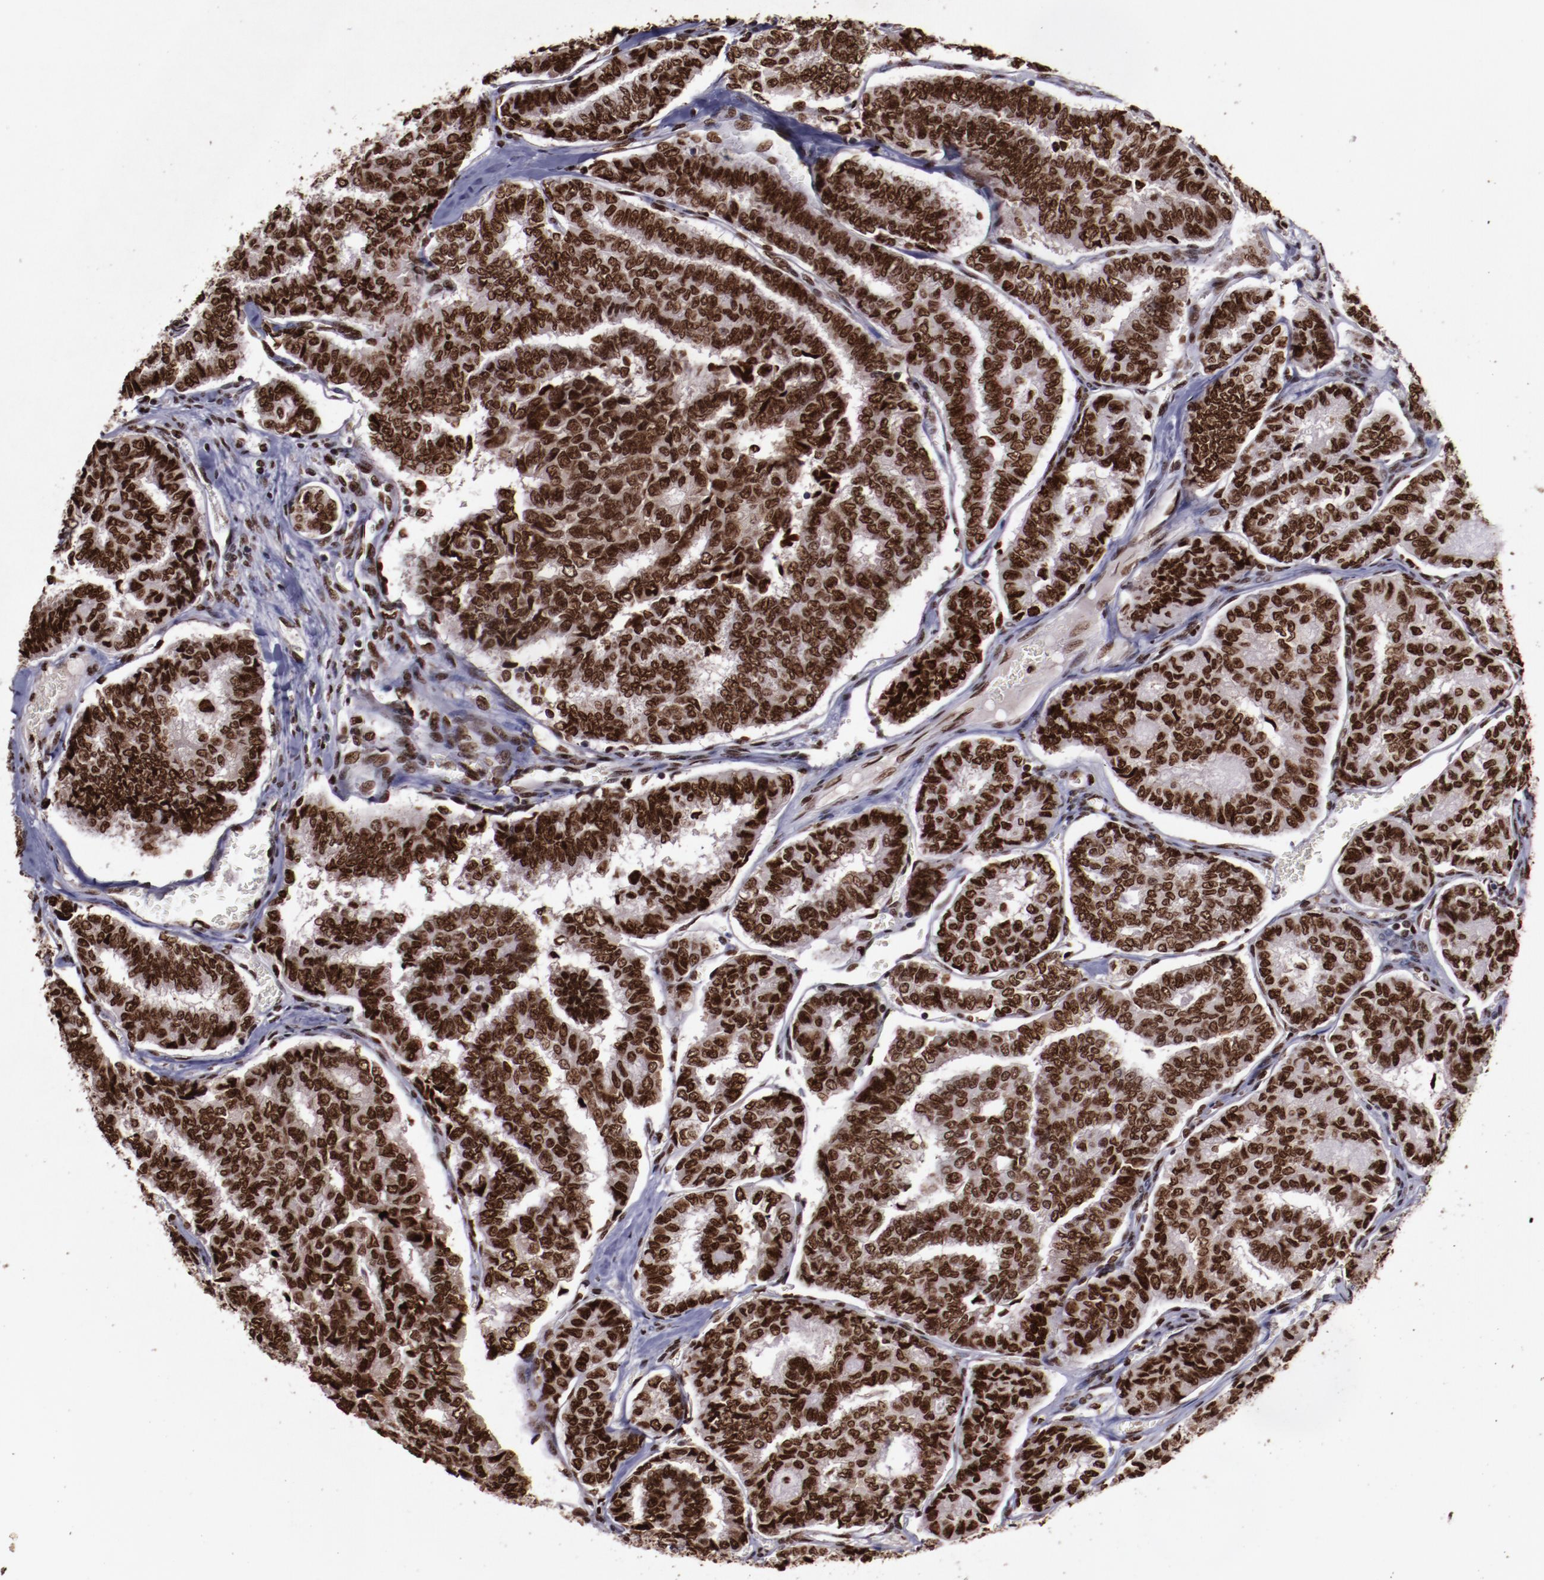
{"staining": {"intensity": "strong", "quantity": ">75%", "location": "nuclear"}, "tissue": "thyroid cancer", "cell_type": "Tumor cells", "image_type": "cancer", "snomed": [{"axis": "morphology", "description": "Papillary adenocarcinoma, NOS"}, {"axis": "topography", "description": "Thyroid gland"}], "caption": "Brown immunohistochemical staining in human thyroid cancer (papillary adenocarcinoma) reveals strong nuclear positivity in approximately >75% of tumor cells. The staining is performed using DAB brown chromogen to label protein expression. The nuclei are counter-stained blue using hematoxylin.", "gene": "APEX1", "patient": {"sex": "female", "age": 35}}